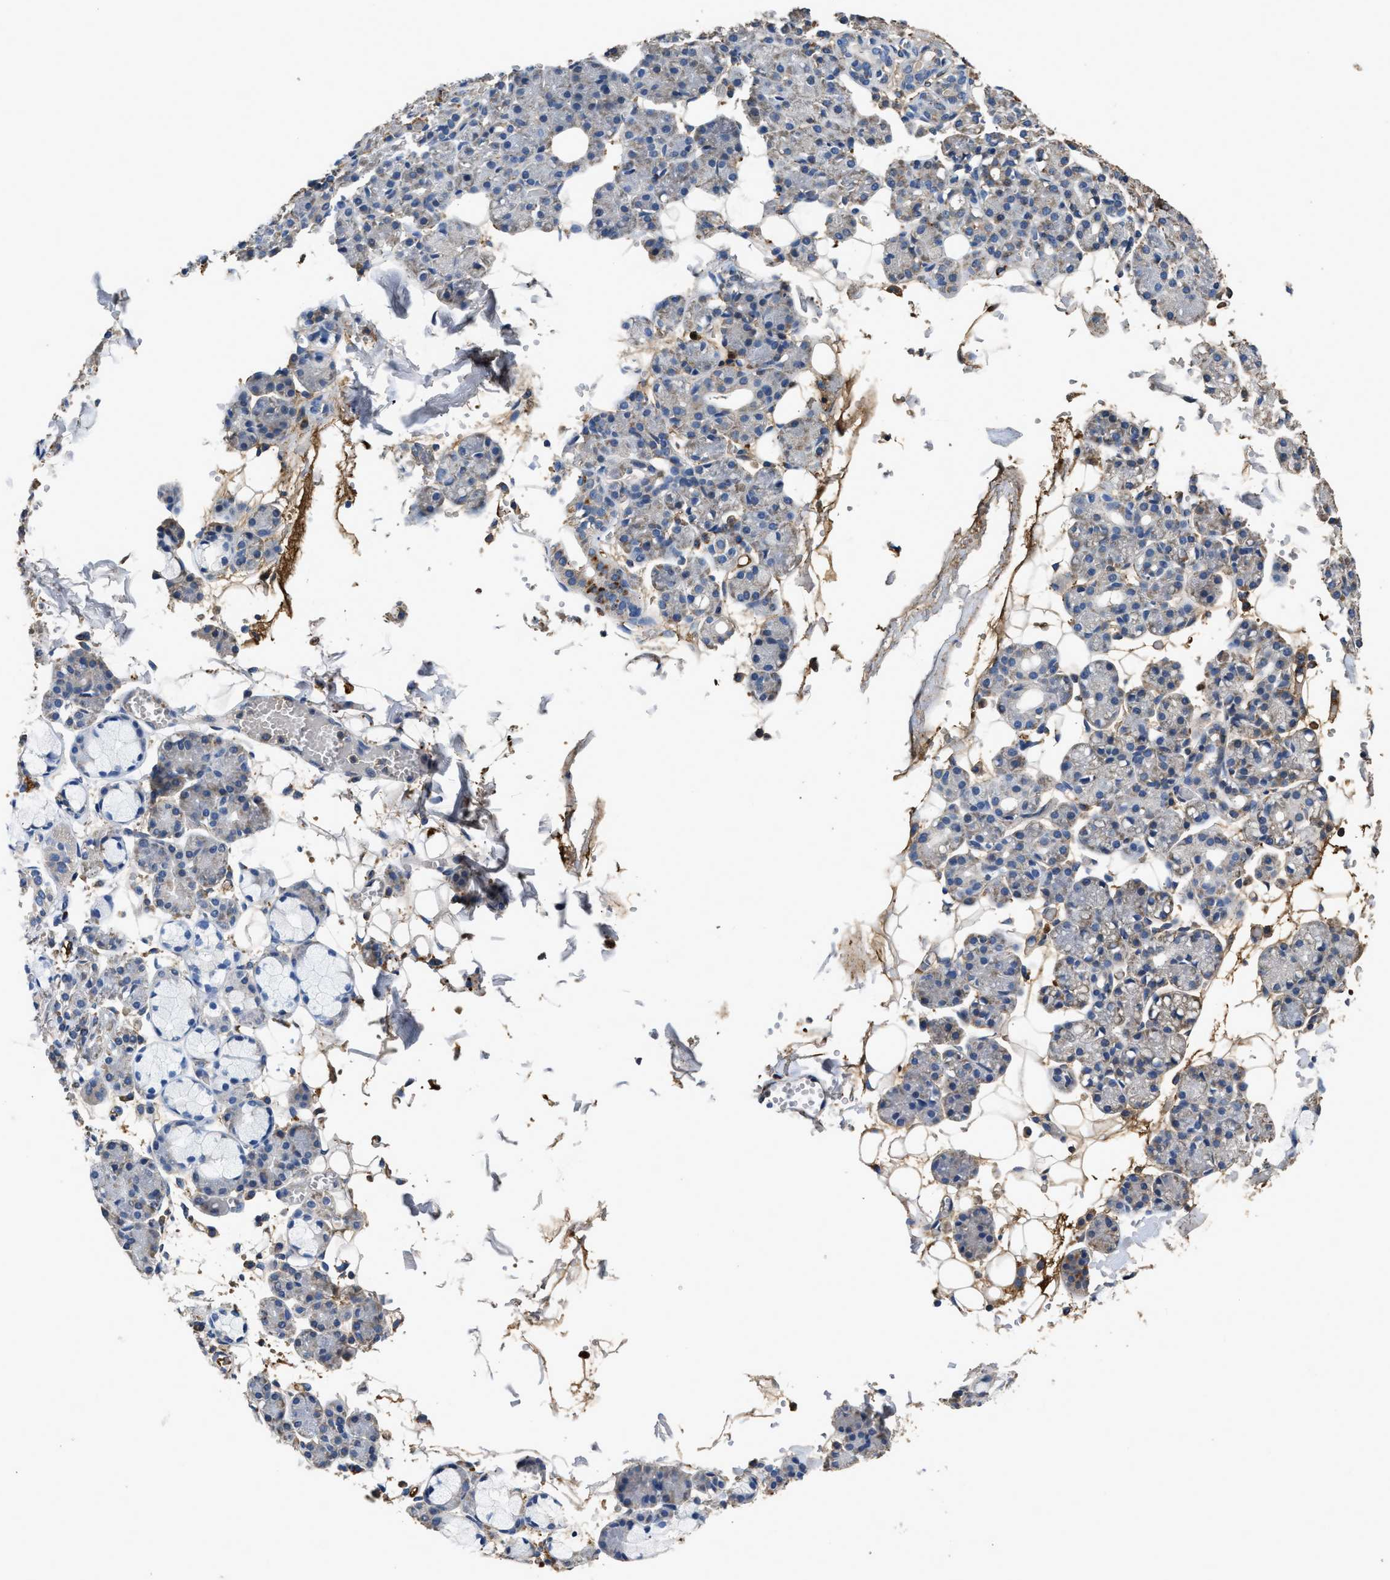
{"staining": {"intensity": "negative", "quantity": "none", "location": "none"}, "tissue": "salivary gland", "cell_type": "Glandular cells", "image_type": "normal", "snomed": [{"axis": "morphology", "description": "Normal tissue, NOS"}, {"axis": "topography", "description": "Salivary gland"}], "caption": "Glandular cells are negative for protein expression in normal human salivary gland. (Immunohistochemistry (ihc), brightfield microscopy, high magnification).", "gene": "C3", "patient": {"sex": "male", "age": 63}}